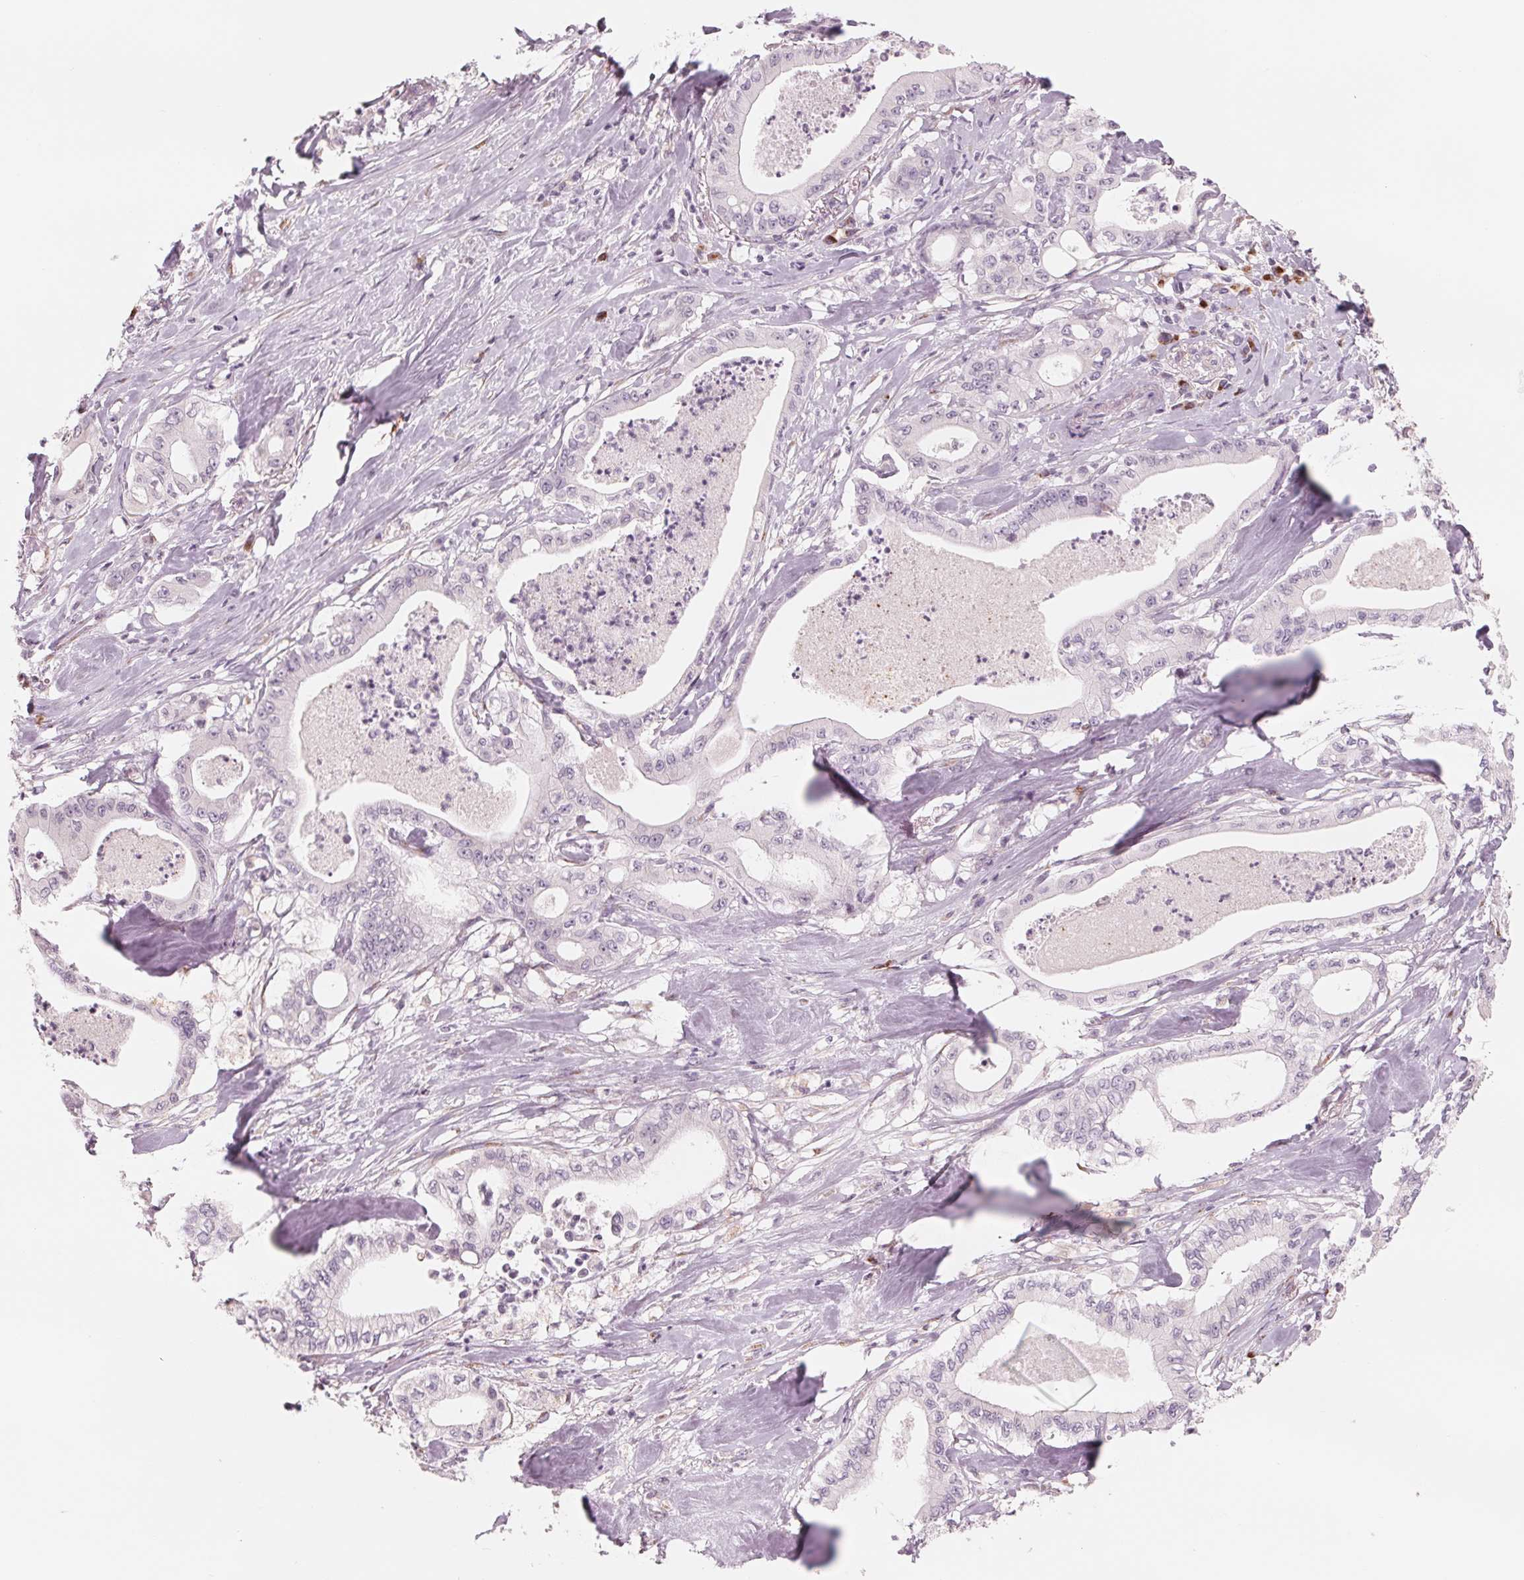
{"staining": {"intensity": "negative", "quantity": "none", "location": "none"}, "tissue": "pancreatic cancer", "cell_type": "Tumor cells", "image_type": "cancer", "snomed": [{"axis": "morphology", "description": "Adenocarcinoma, NOS"}, {"axis": "topography", "description": "Pancreas"}], "caption": "A micrograph of human pancreatic cancer (adenocarcinoma) is negative for staining in tumor cells.", "gene": "IL9R", "patient": {"sex": "male", "age": 71}}